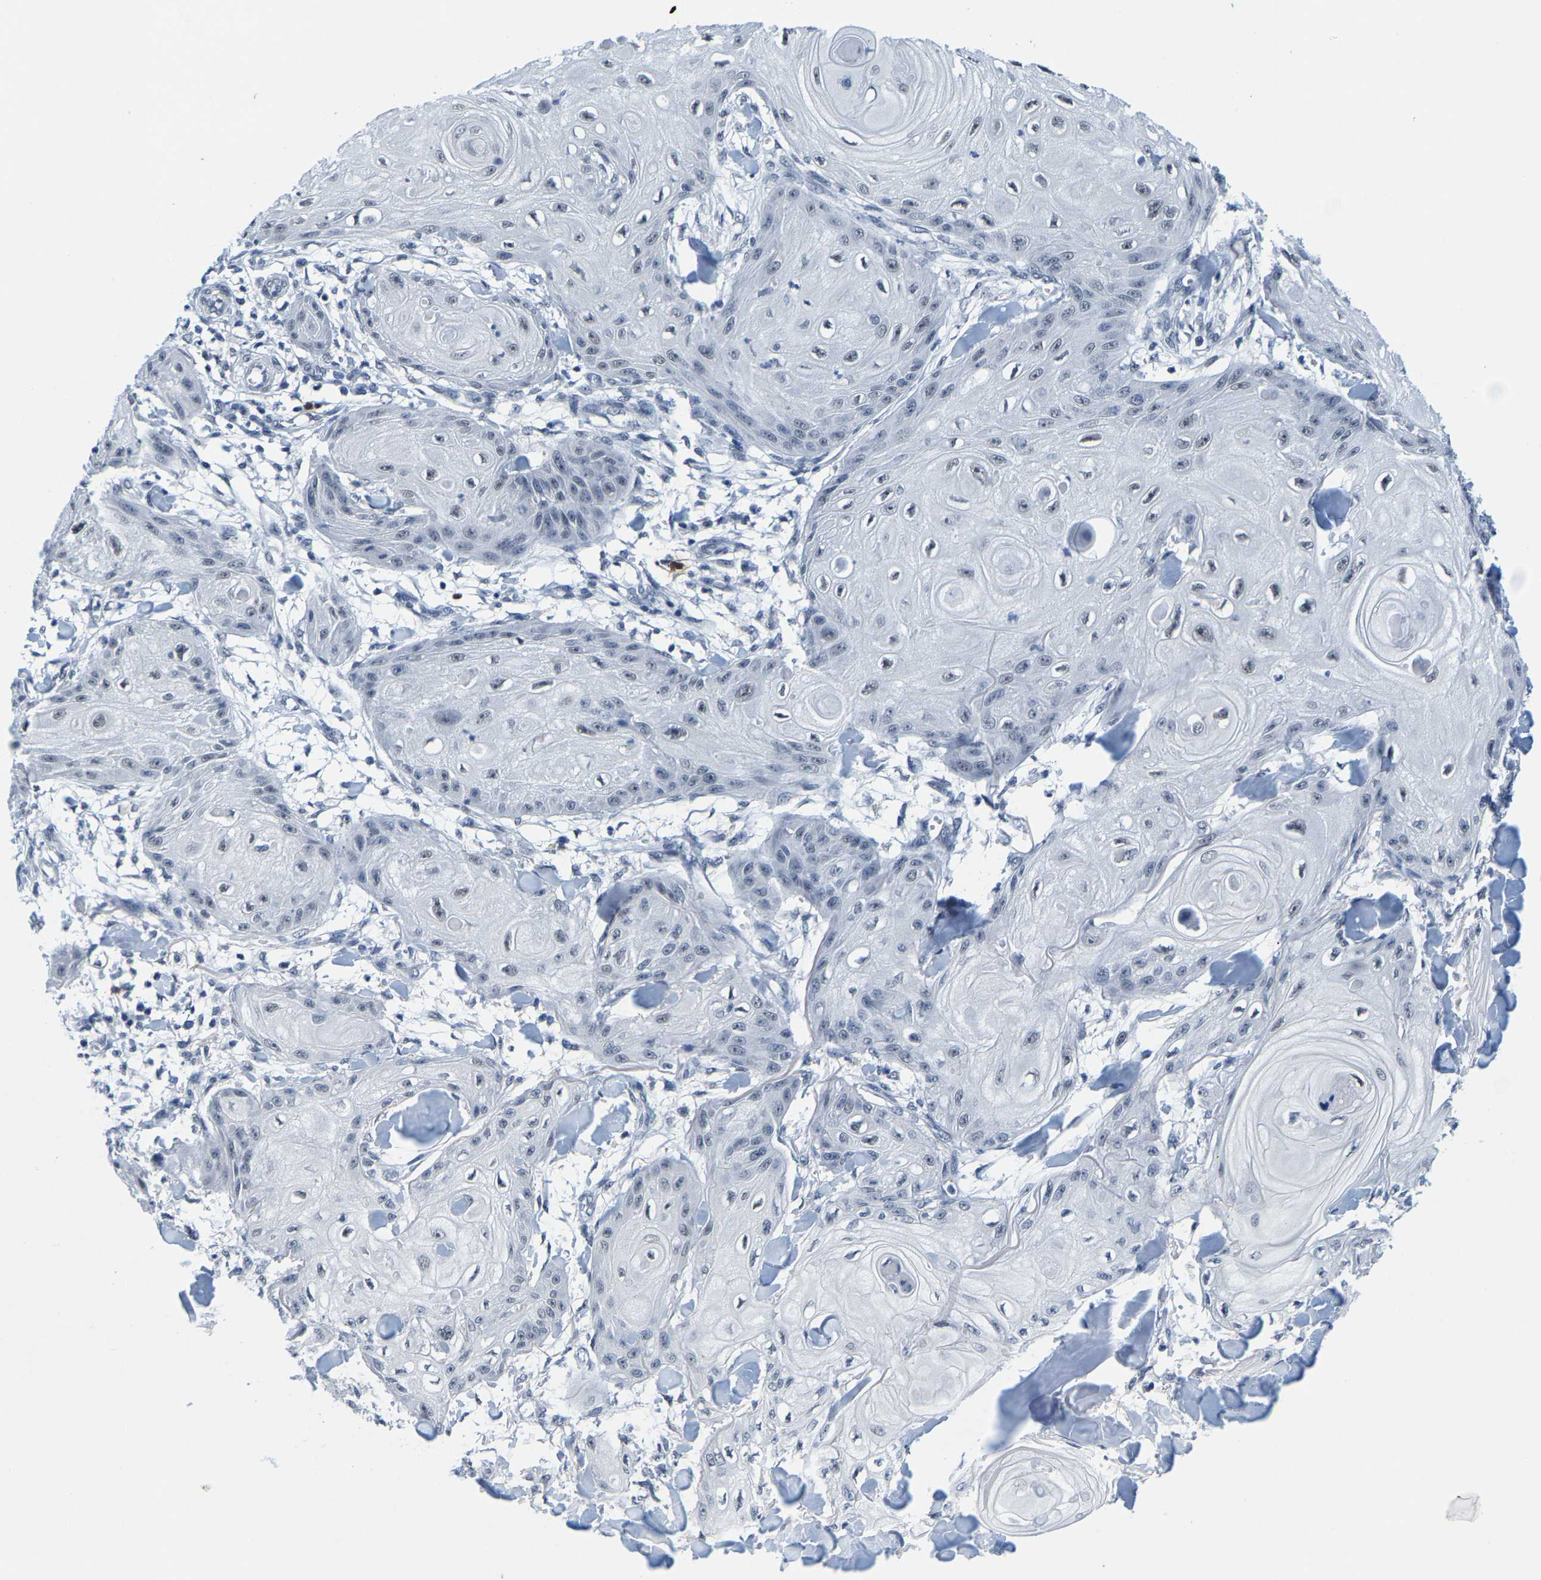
{"staining": {"intensity": "negative", "quantity": "none", "location": "none"}, "tissue": "skin cancer", "cell_type": "Tumor cells", "image_type": "cancer", "snomed": [{"axis": "morphology", "description": "Squamous cell carcinoma, NOS"}, {"axis": "topography", "description": "Skin"}], "caption": "Tumor cells are negative for protein expression in human skin cancer (squamous cell carcinoma).", "gene": "SETD1B", "patient": {"sex": "male", "age": 74}}